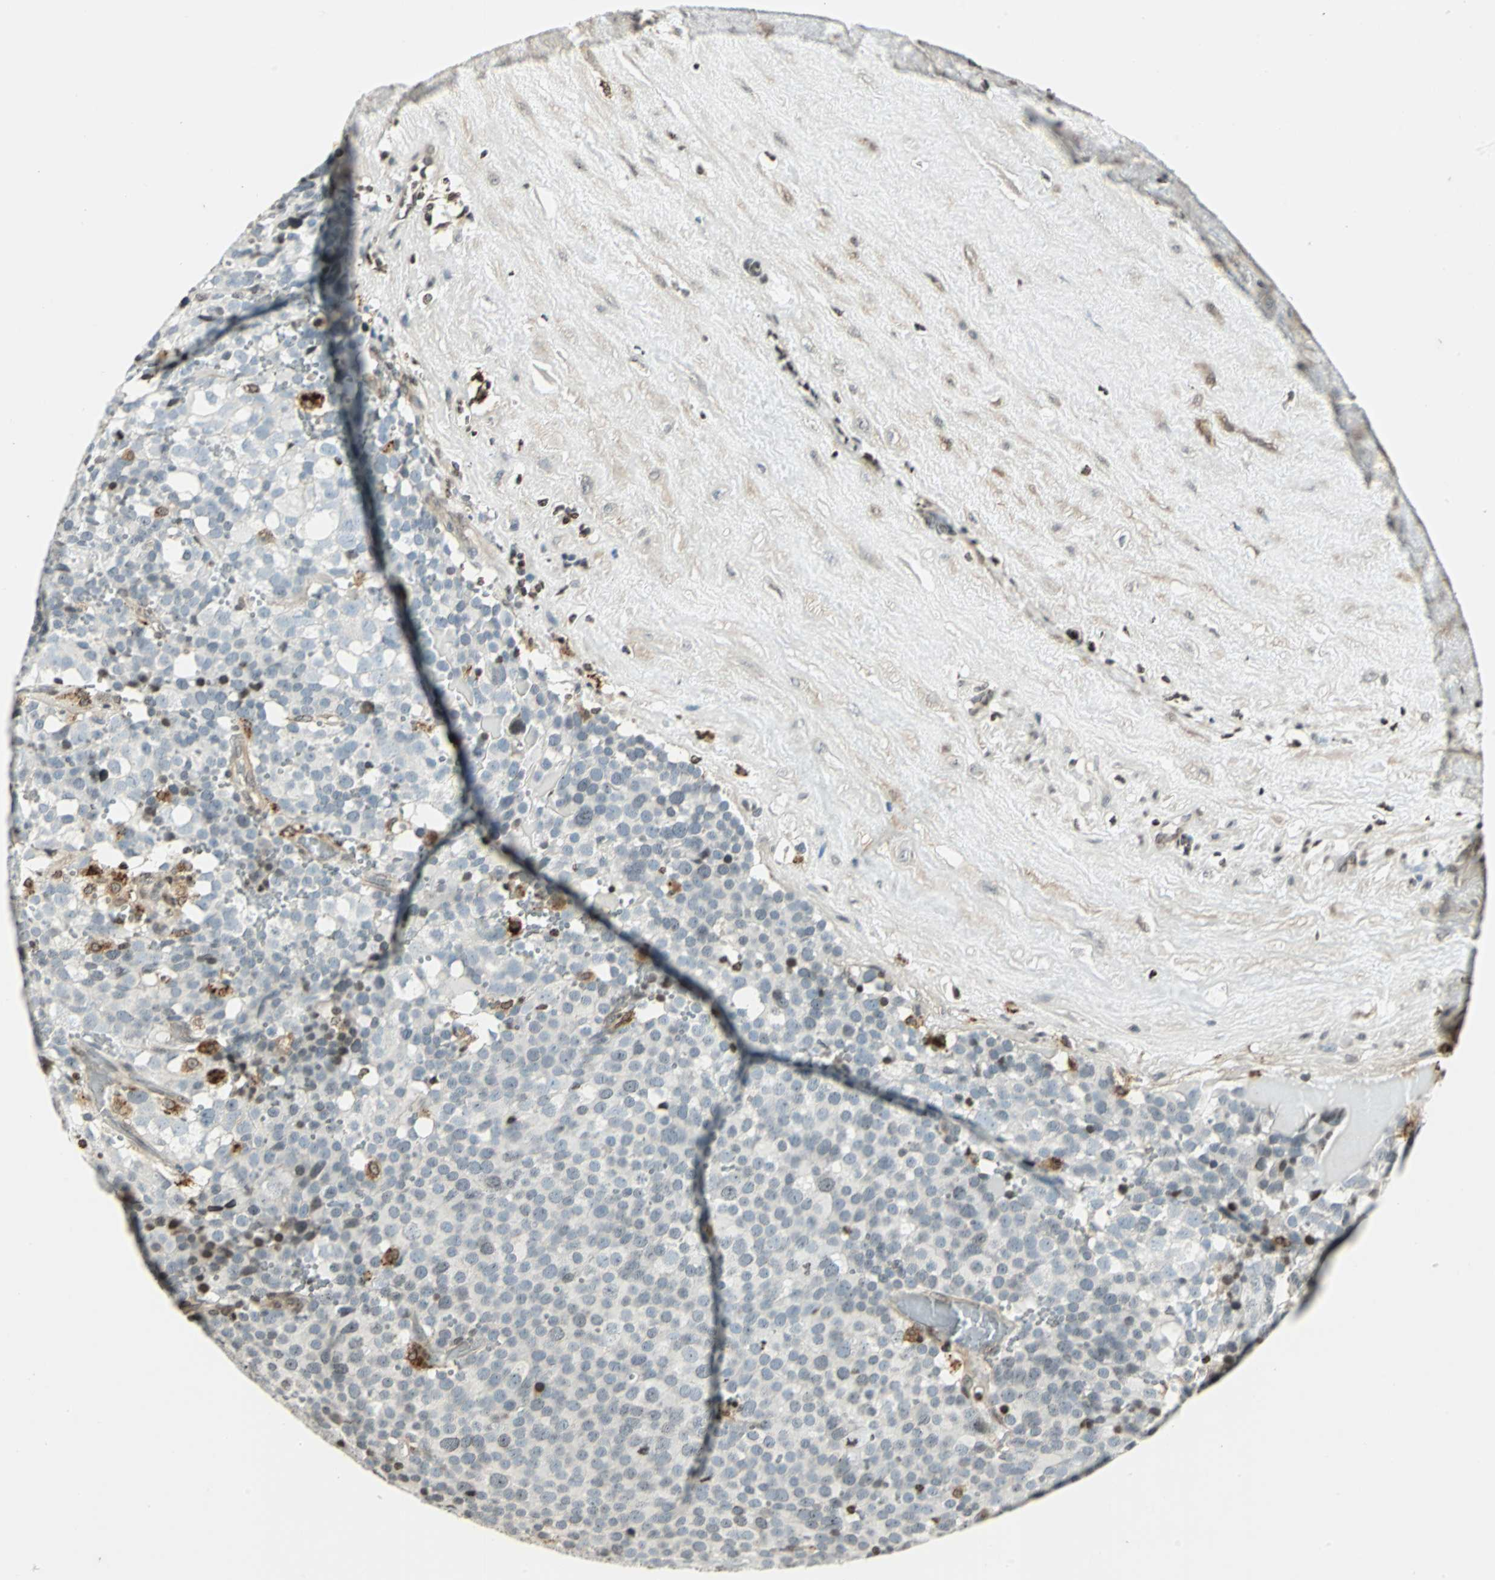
{"staining": {"intensity": "negative", "quantity": "none", "location": "none"}, "tissue": "testis cancer", "cell_type": "Tumor cells", "image_type": "cancer", "snomed": [{"axis": "morphology", "description": "Seminoma, NOS"}, {"axis": "topography", "description": "Testis"}], "caption": "Tumor cells are negative for protein expression in human testis cancer.", "gene": "LGALS3", "patient": {"sex": "male", "age": 71}}